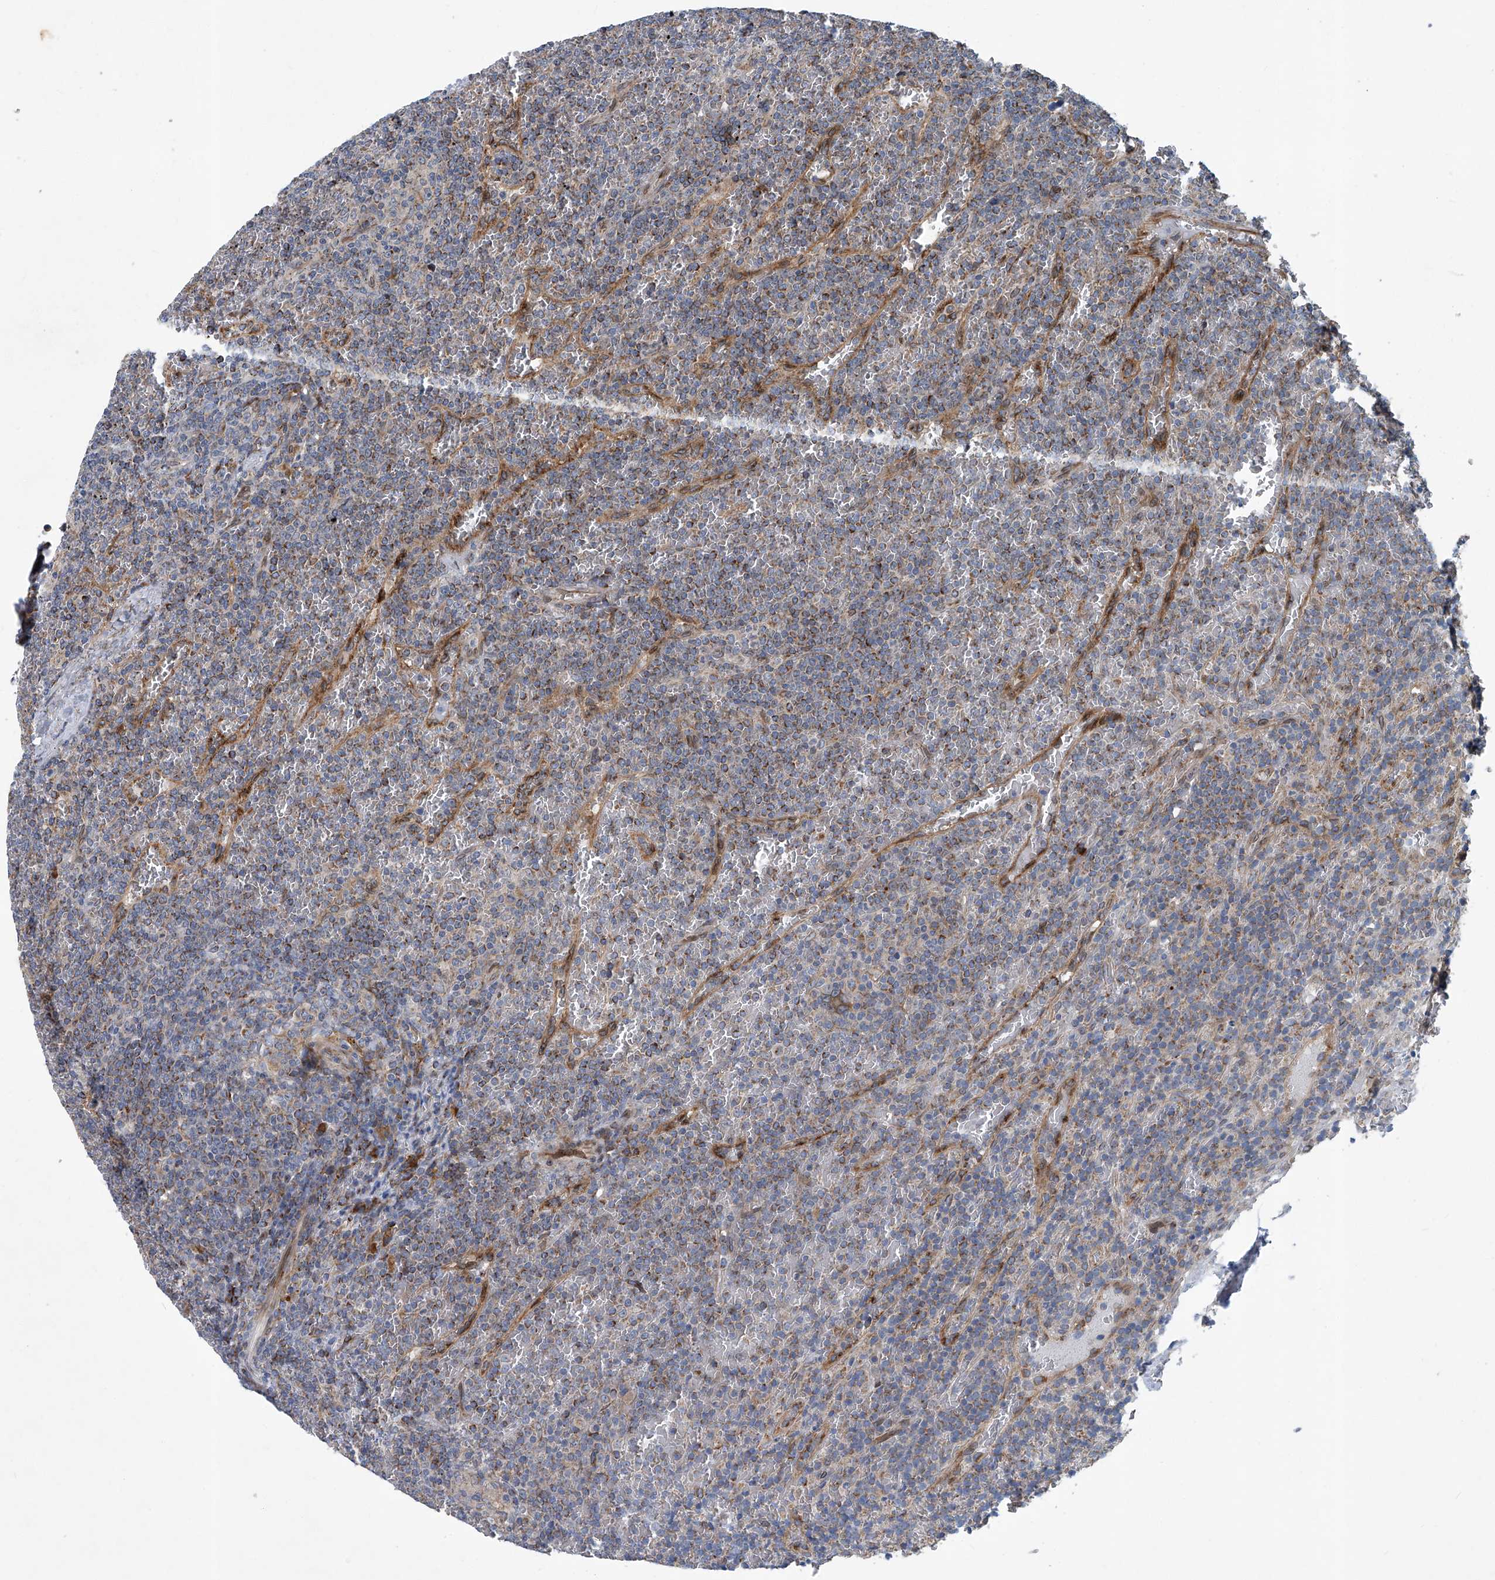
{"staining": {"intensity": "moderate", "quantity": "25%-75%", "location": "cytoplasmic/membranous"}, "tissue": "lymphoma", "cell_type": "Tumor cells", "image_type": "cancer", "snomed": [{"axis": "morphology", "description": "Malignant lymphoma, non-Hodgkin's type, Low grade"}, {"axis": "topography", "description": "Spleen"}], "caption": "Immunohistochemistry image of human malignant lymphoma, non-Hodgkin's type (low-grade) stained for a protein (brown), which exhibits medium levels of moderate cytoplasmic/membranous expression in about 25%-75% of tumor cells.", "gene": "GPR132", "patient": {"sex": "female", "age": 19}}